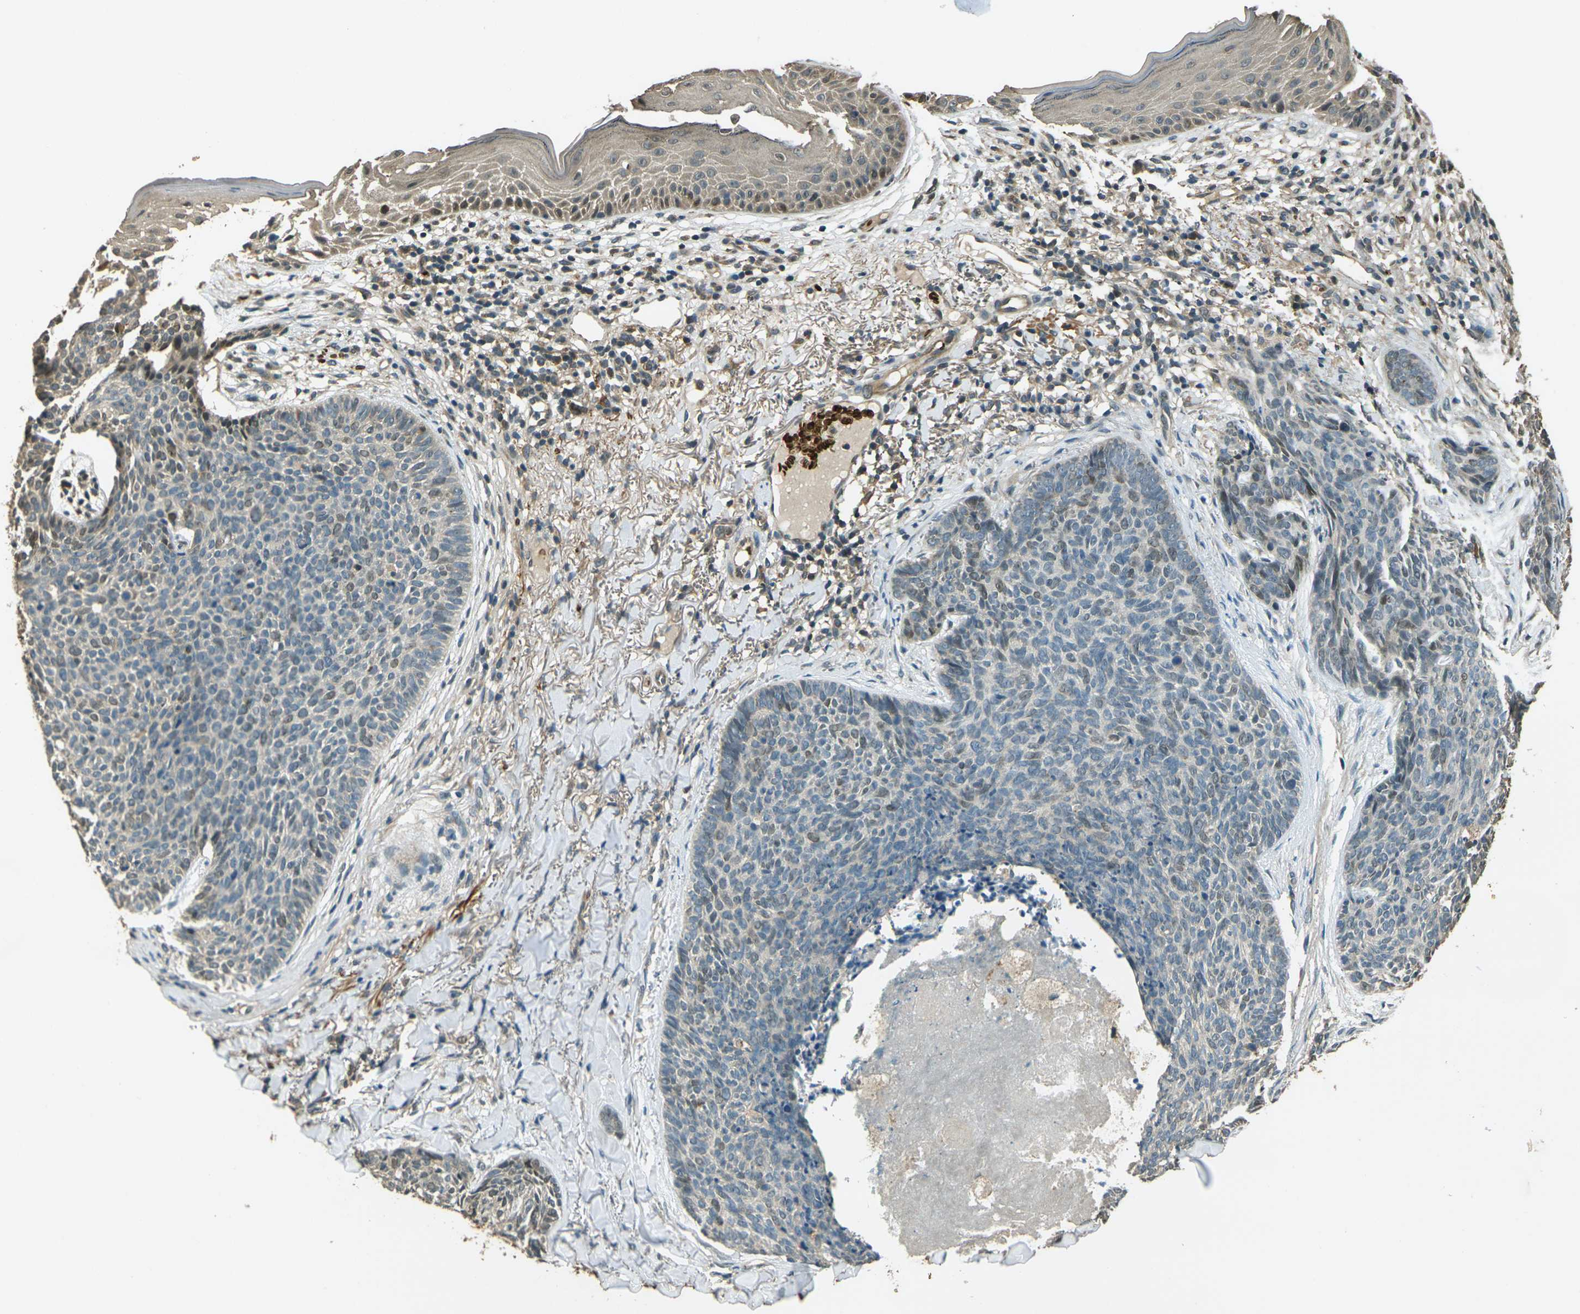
{"staining": {"intensity": "weak", "quantity": "<25%", "location": "nuclear"}, "tissue": "skin cancer", "cell_type": "Tumor cells", "image_type": "cancer", "snomed": [{"axis": "morphology", "description": "Basal cell carcinoma"}, {"axis": "topography", "description": "Skin"}], "caption": "A high-resolution histopathology image shows immunohistochemistry staining of skin cancer (basal cell carcinoma), which demonstrates no significant expression in tumor cells.", "gene": "TOR1A", "patient": {"sex": "female", "age": 70}}